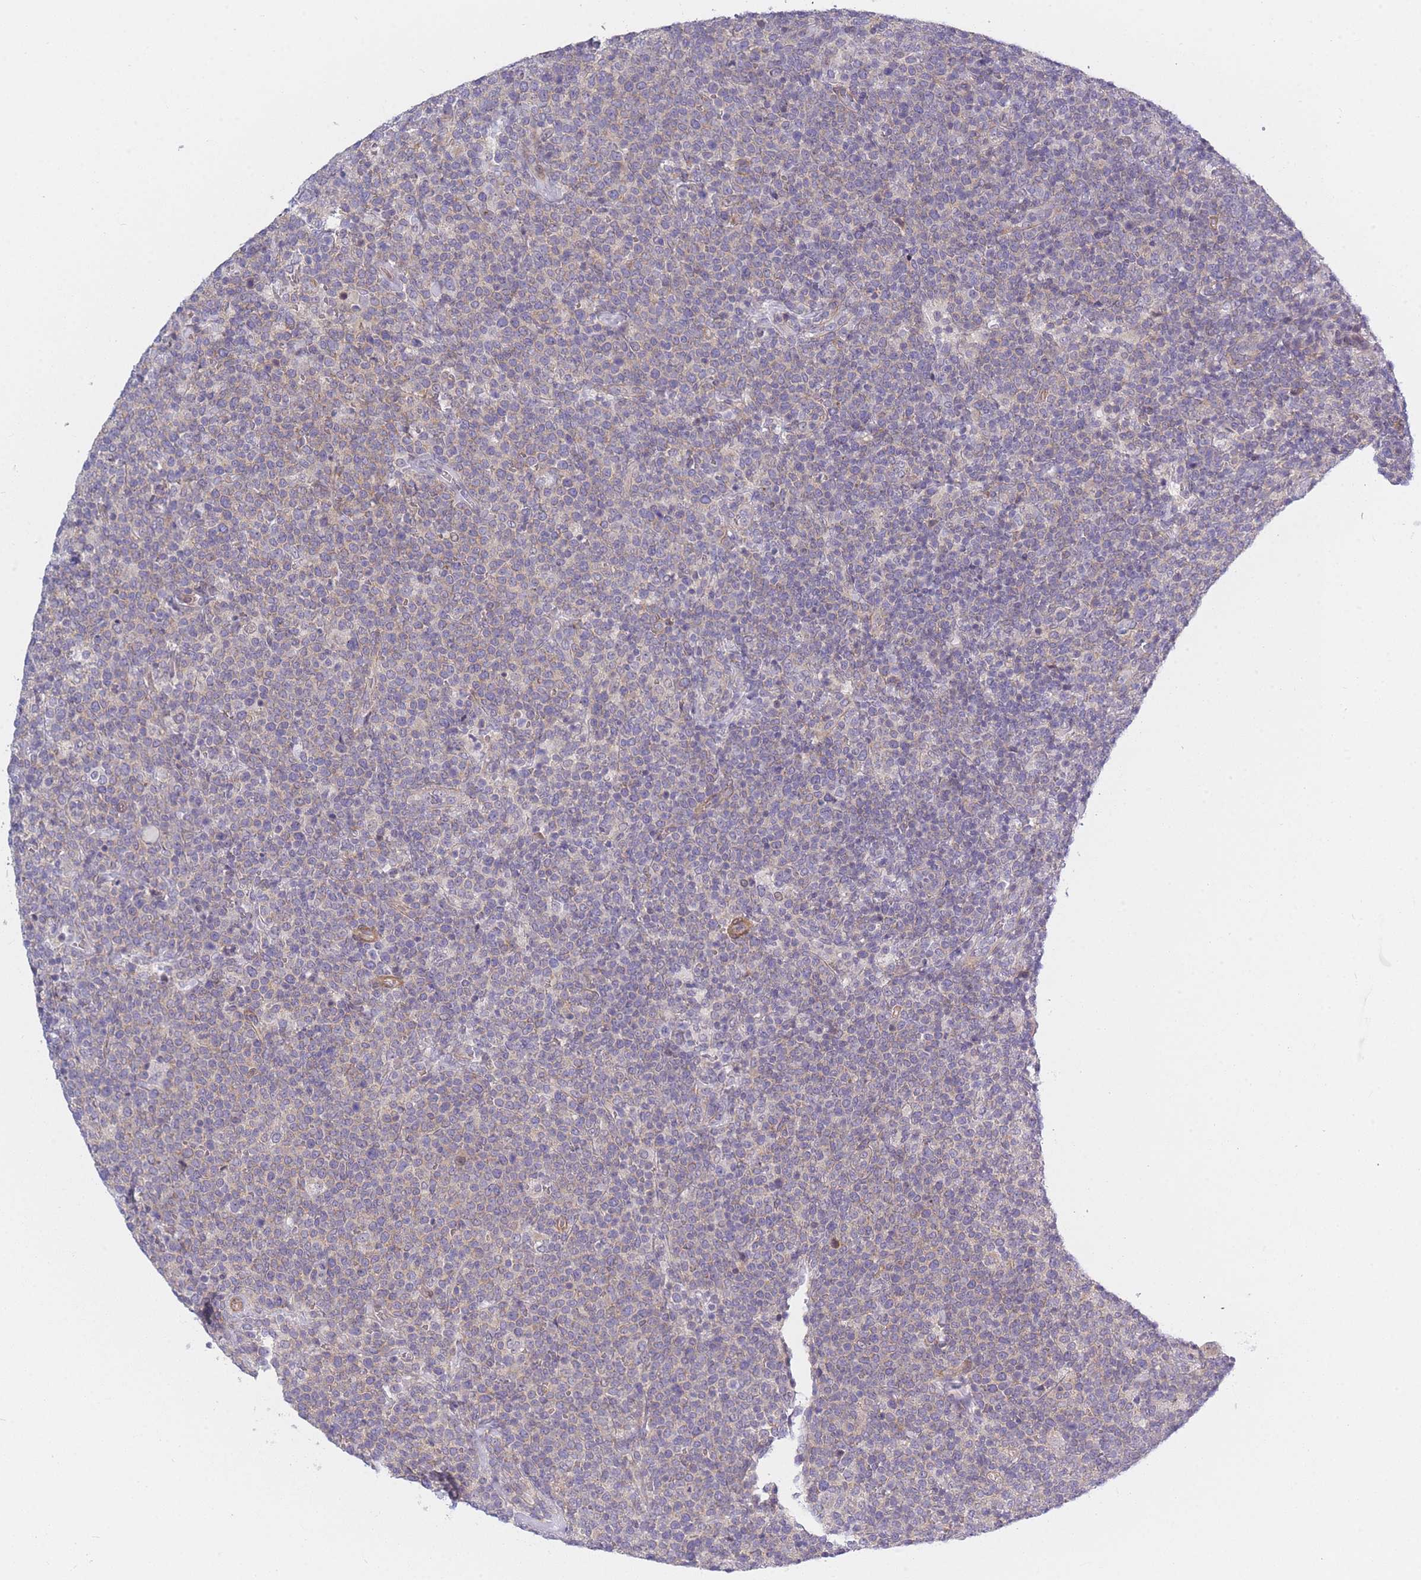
{"staining": {"intensity": "negative", "quantity": "none", "location": "none"}, "tissue": "lymphoma", "cell_type": "Tumor cells", "image_type": "cancer", "snomed": [{"axis": "morphology", "description": "Malignant lymphoma, non-Hodgkin's type, High grade"}, {"axis": "topography", "description": "Lymph node"}], "caption": "There is no significant expression in tumor cells of high-grade malignant lymphoma, non-Hodgkin's type.", "gene": "SLC7A6", "patient": {"sex": "male", "age": 61}}